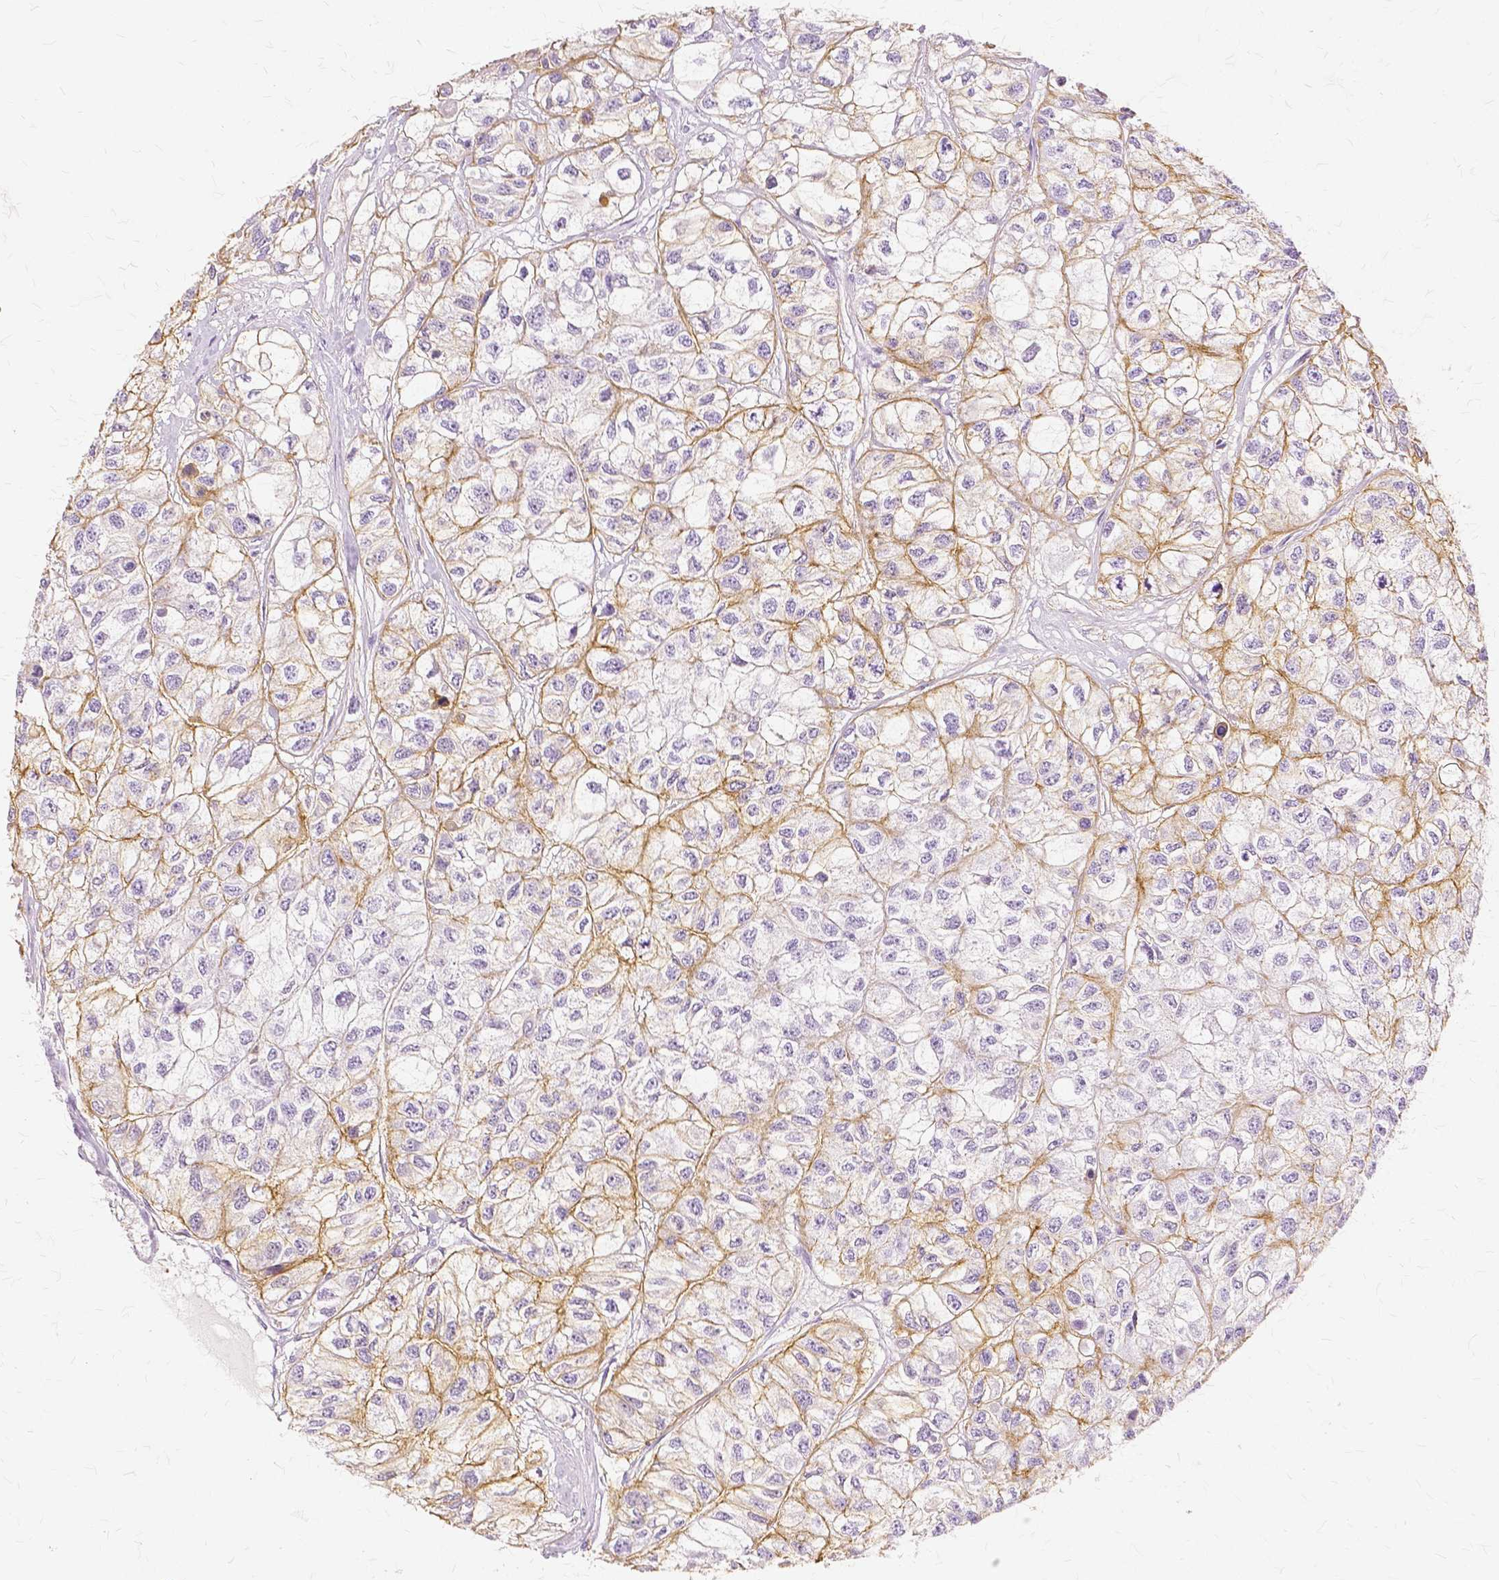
{"staining": {"intensity": "moderate", "quantity": "<25%", "location": "cytoplasmic/membranous"}, "tissue": "renal cancer", "cell_type": "Tumor cells", "image_type": "cancer", "snomed": [{"axis": "morphology", "description": "Adenocarcinoma, NOS"}, {"axis": "topography", "description": "Kidney"}], "caption": "DAB immunohistochemical staining of human renal cancer (adenocarcinoma) shows moderate cytoplasmic/membranous protein staining in about <25% of tumor cells.", "gene": "TGM1", "patient": {"sex": "male", "age": 56}}